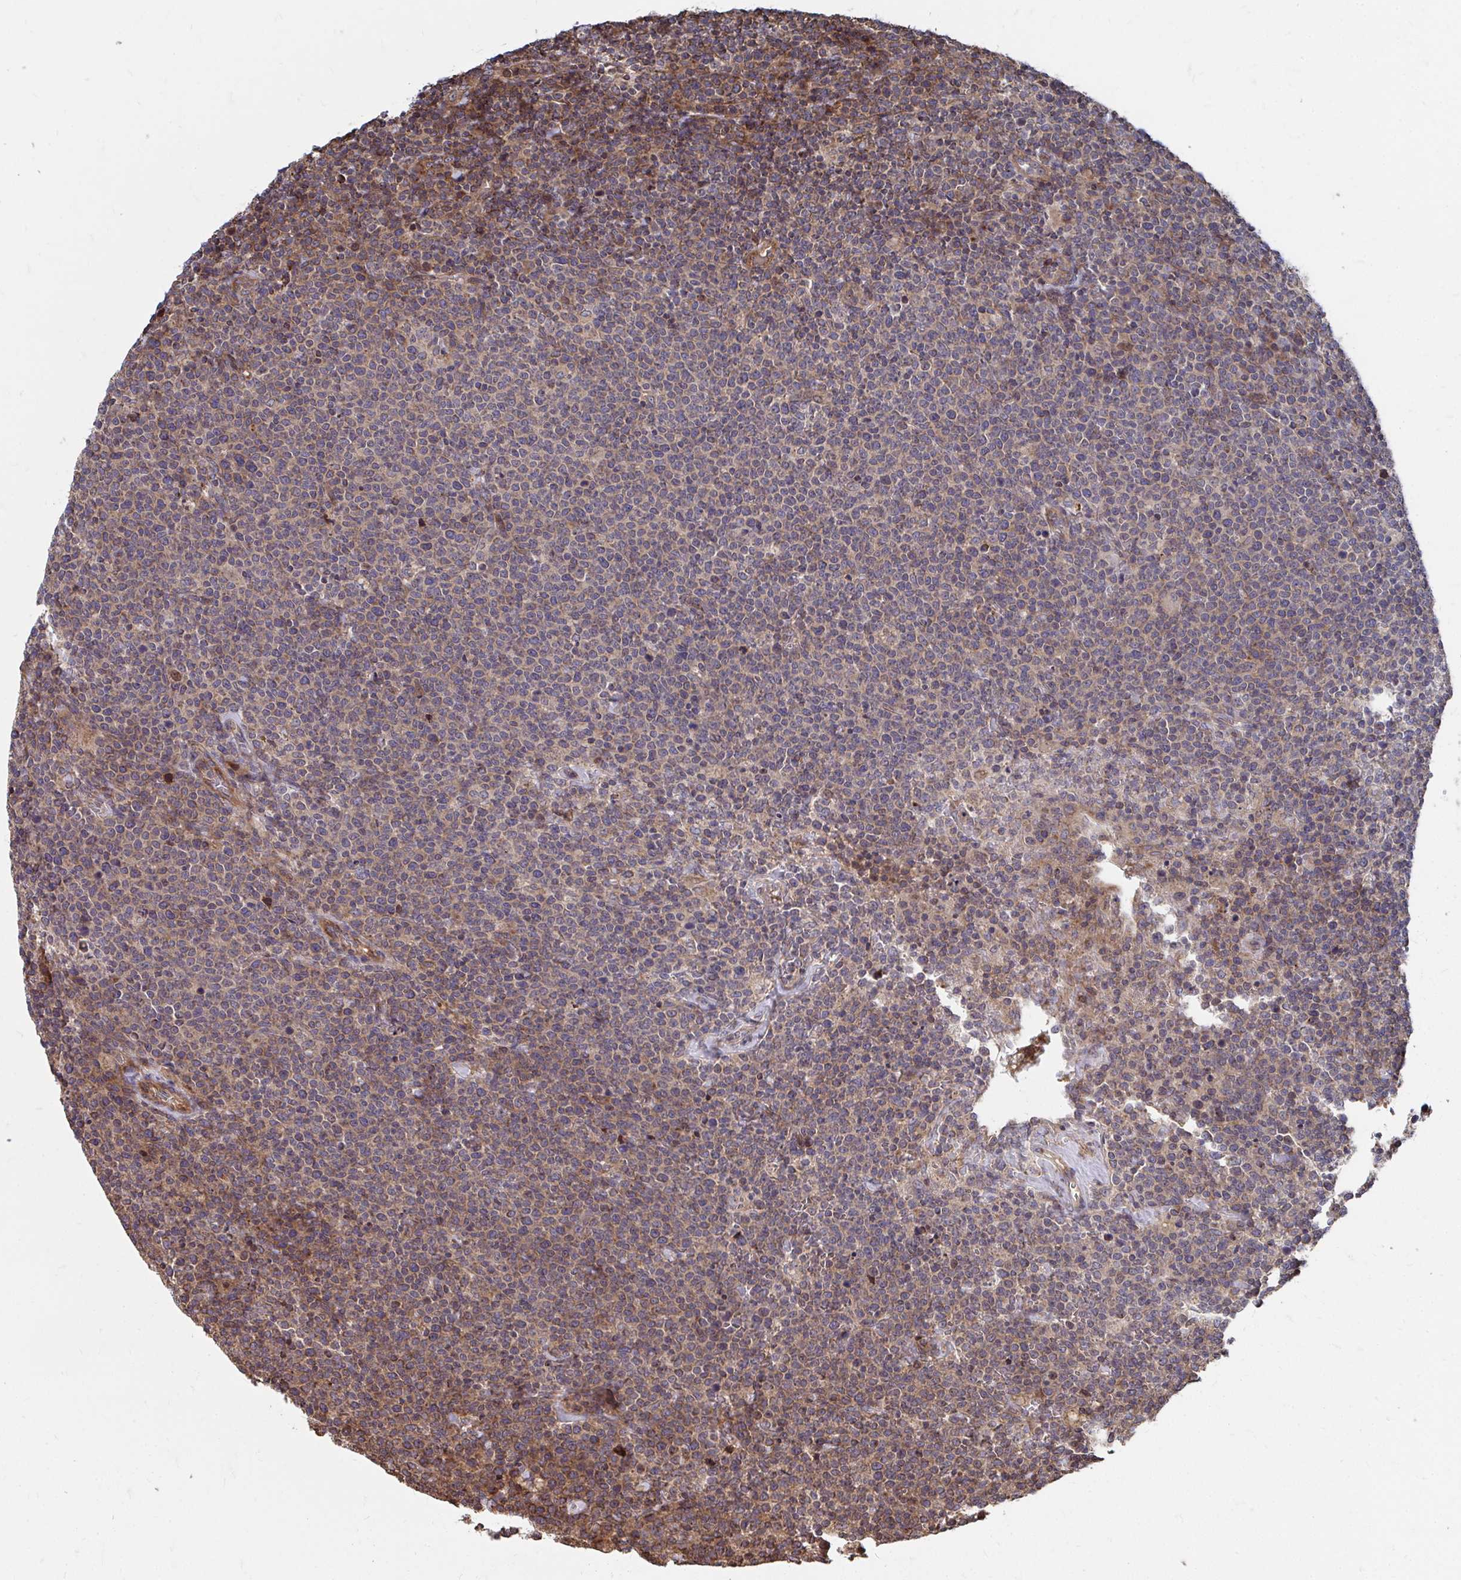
{"staining": {"intensity": "weak", "quantity": "25%-75%", "location": "cytoplasmic/membranous"}, "tissue": "lymphoma", "cell_type": "Tumor cells", "image_type": "cancer", "snomed": [{"axis": "morphology", "description": "Malignant lymphoma, non-Hodgkin's type, High grade"}, {"axis": "topography", "description": "Lymph node"}], "caption": "The histopathology image shows a brown stain indicating the presence of a protein in the cytoplasmic/membranous of tumor cells in lymphoma.", "gene": "FAM89A", "patient": {"sex": "male", "age": 61}}